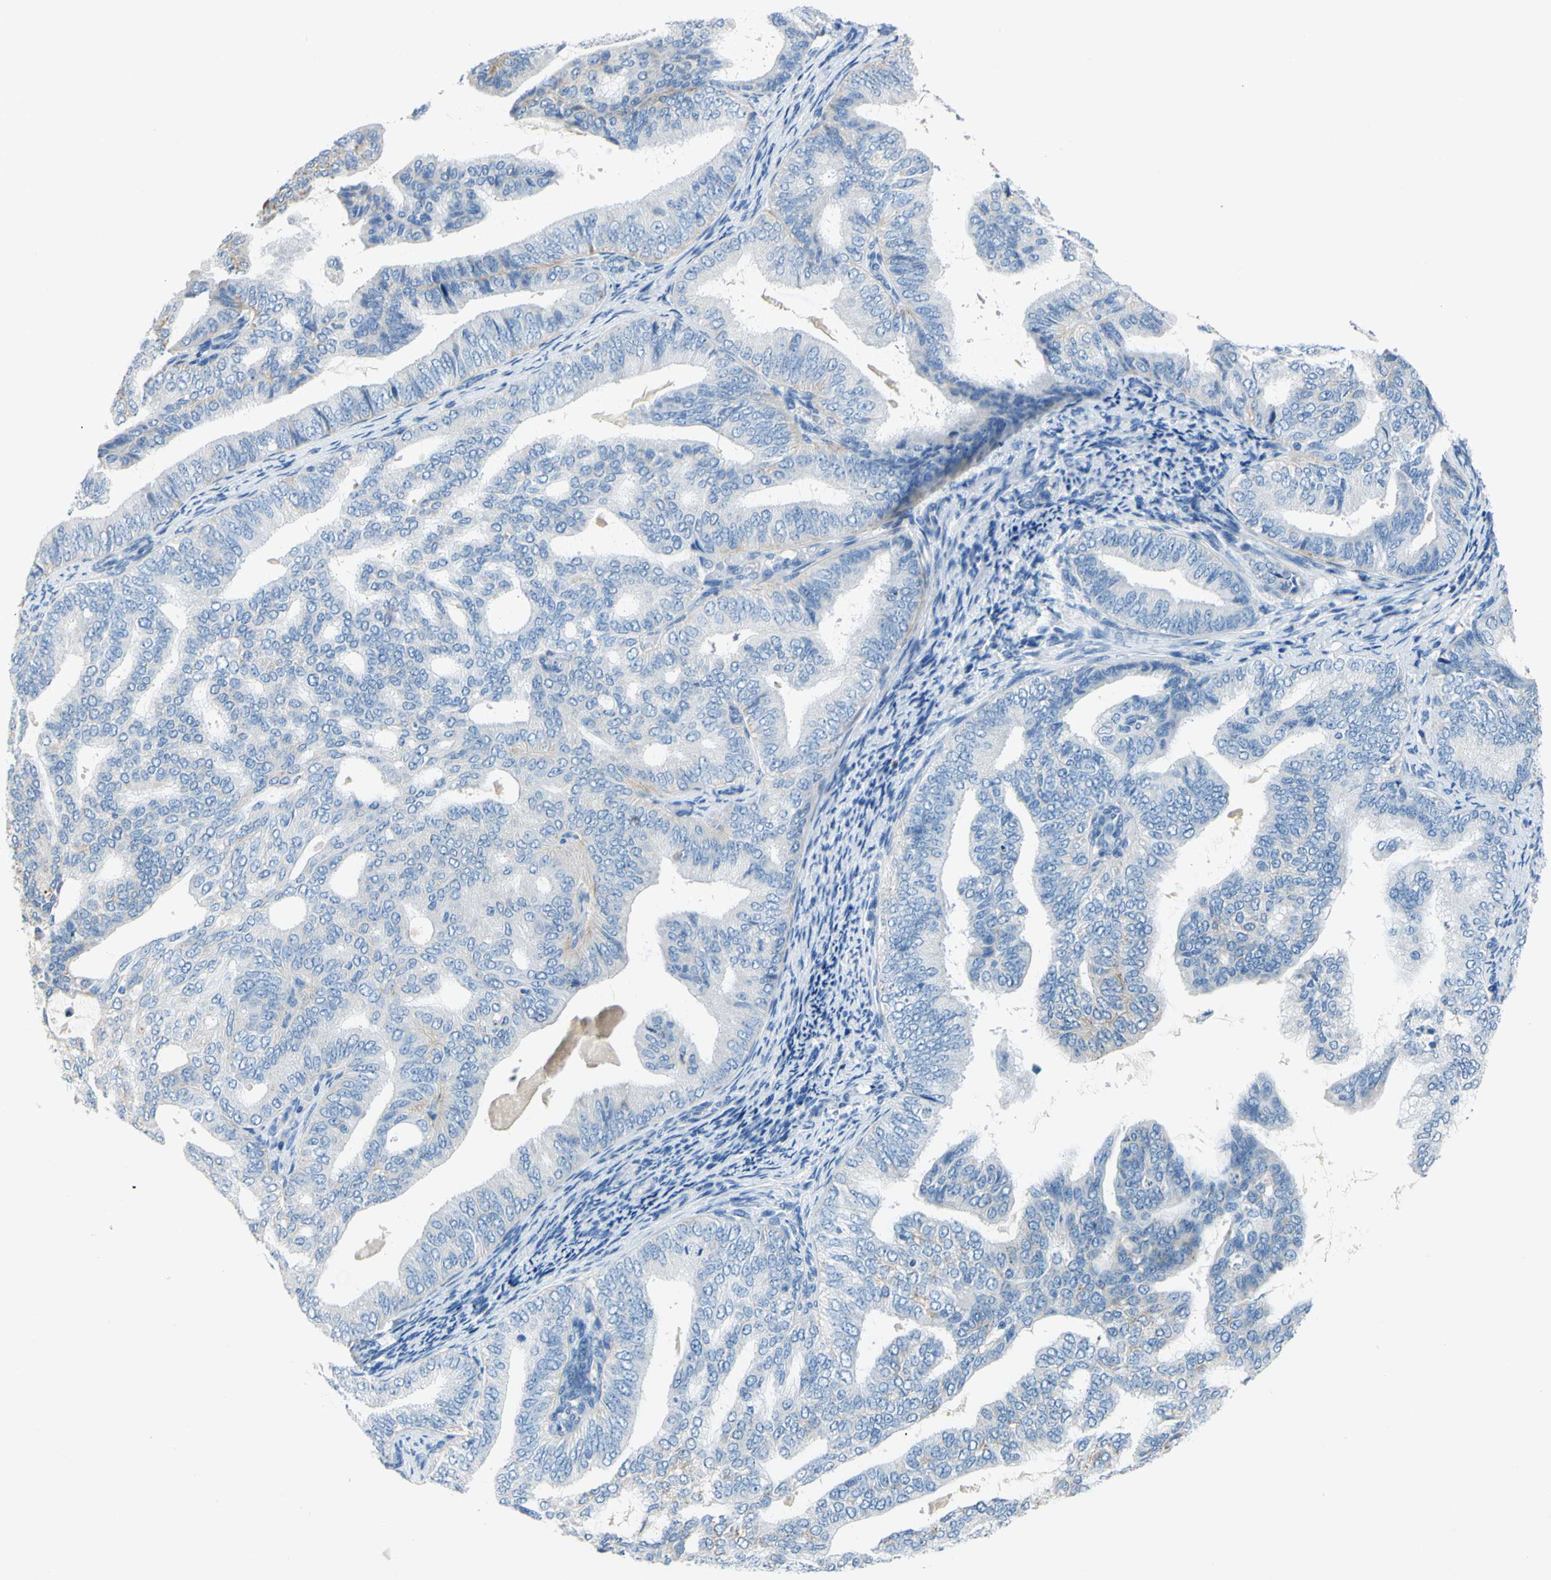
{"staining": {"intensity": "moderate", "quantity": "<25%", "location": "cytoplasmic/membranous"}, "tissue": "endometrial cancer", "cell_type": "Tumor cells", "image_type": "cancer", "snomed": [{"axis": "morphology", "description": "Adenocarcinoma, NOS"}, {"axis": "topography", "description": "Endometrium"}], "caption": "Approximately <25% of tumor cells in endometrial cancer (adenocarcinoma) demonstrate moderate cytoplasmic/membranous protein staining as visualized by brown immunohistochemical staining.", "gene": "CDH10", "patient": {"sex": "female", "age": 58}}